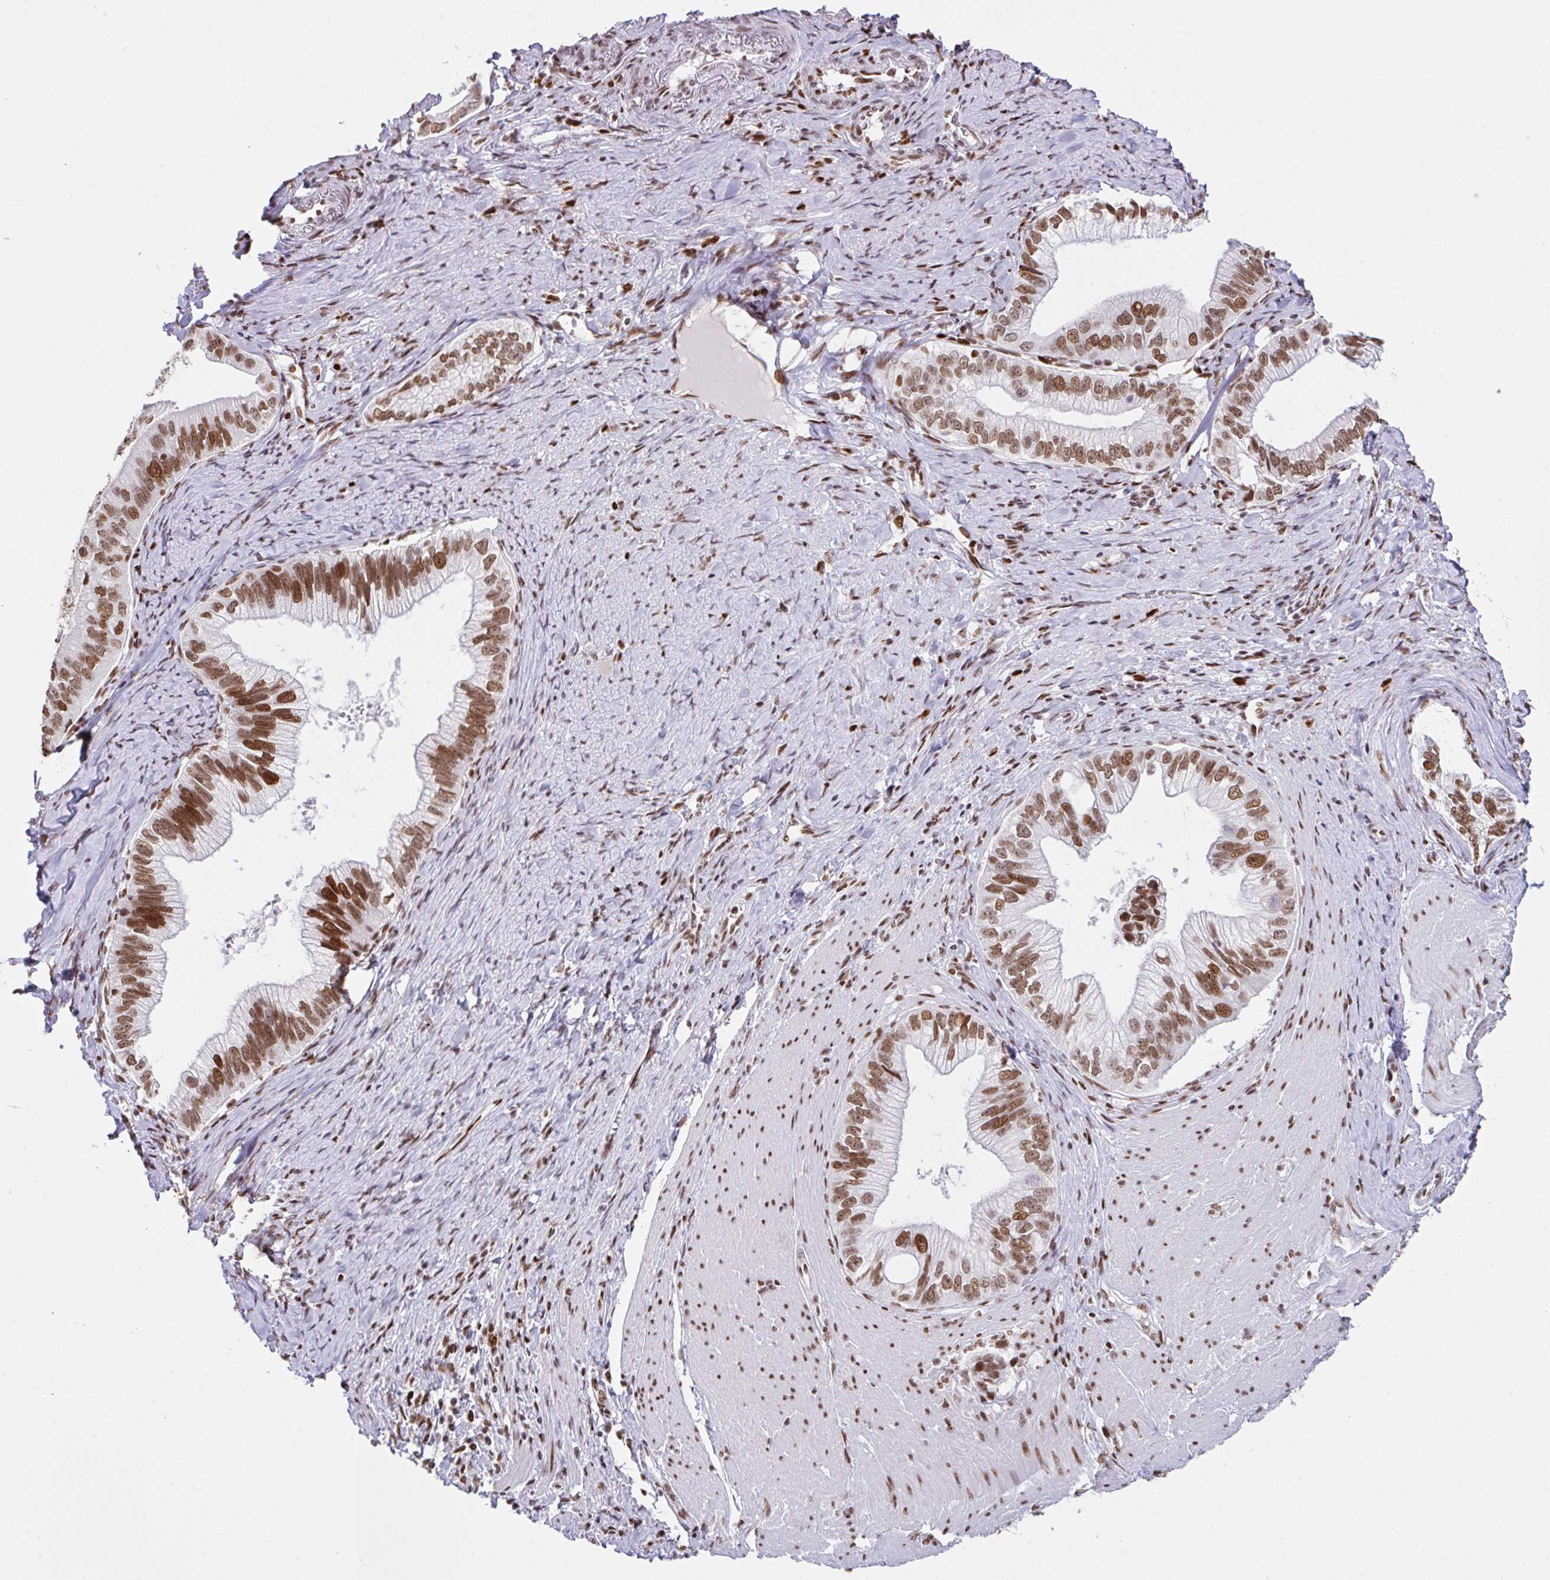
{"staining": {"intensity": "moderate", "quantity": ">75%", "location": "nuclear"}, "tissue": "pancreatic cancer", "cell_type": "Tumor cells", "image_type": "cancer", "snomed": [{"axis": "morphology", "description": "Adenocarcinoma, NOS"}, {"axis": "topography", "description": "Pancreas"}], "caption": "Moderate nuclear positivity for a protein is appreciated in approximately >75% of tumor cells of pancreatic adenocarcinoma using IHC.", "gene": "CLP1", "patient": {"sex": "male", "age": 70}}